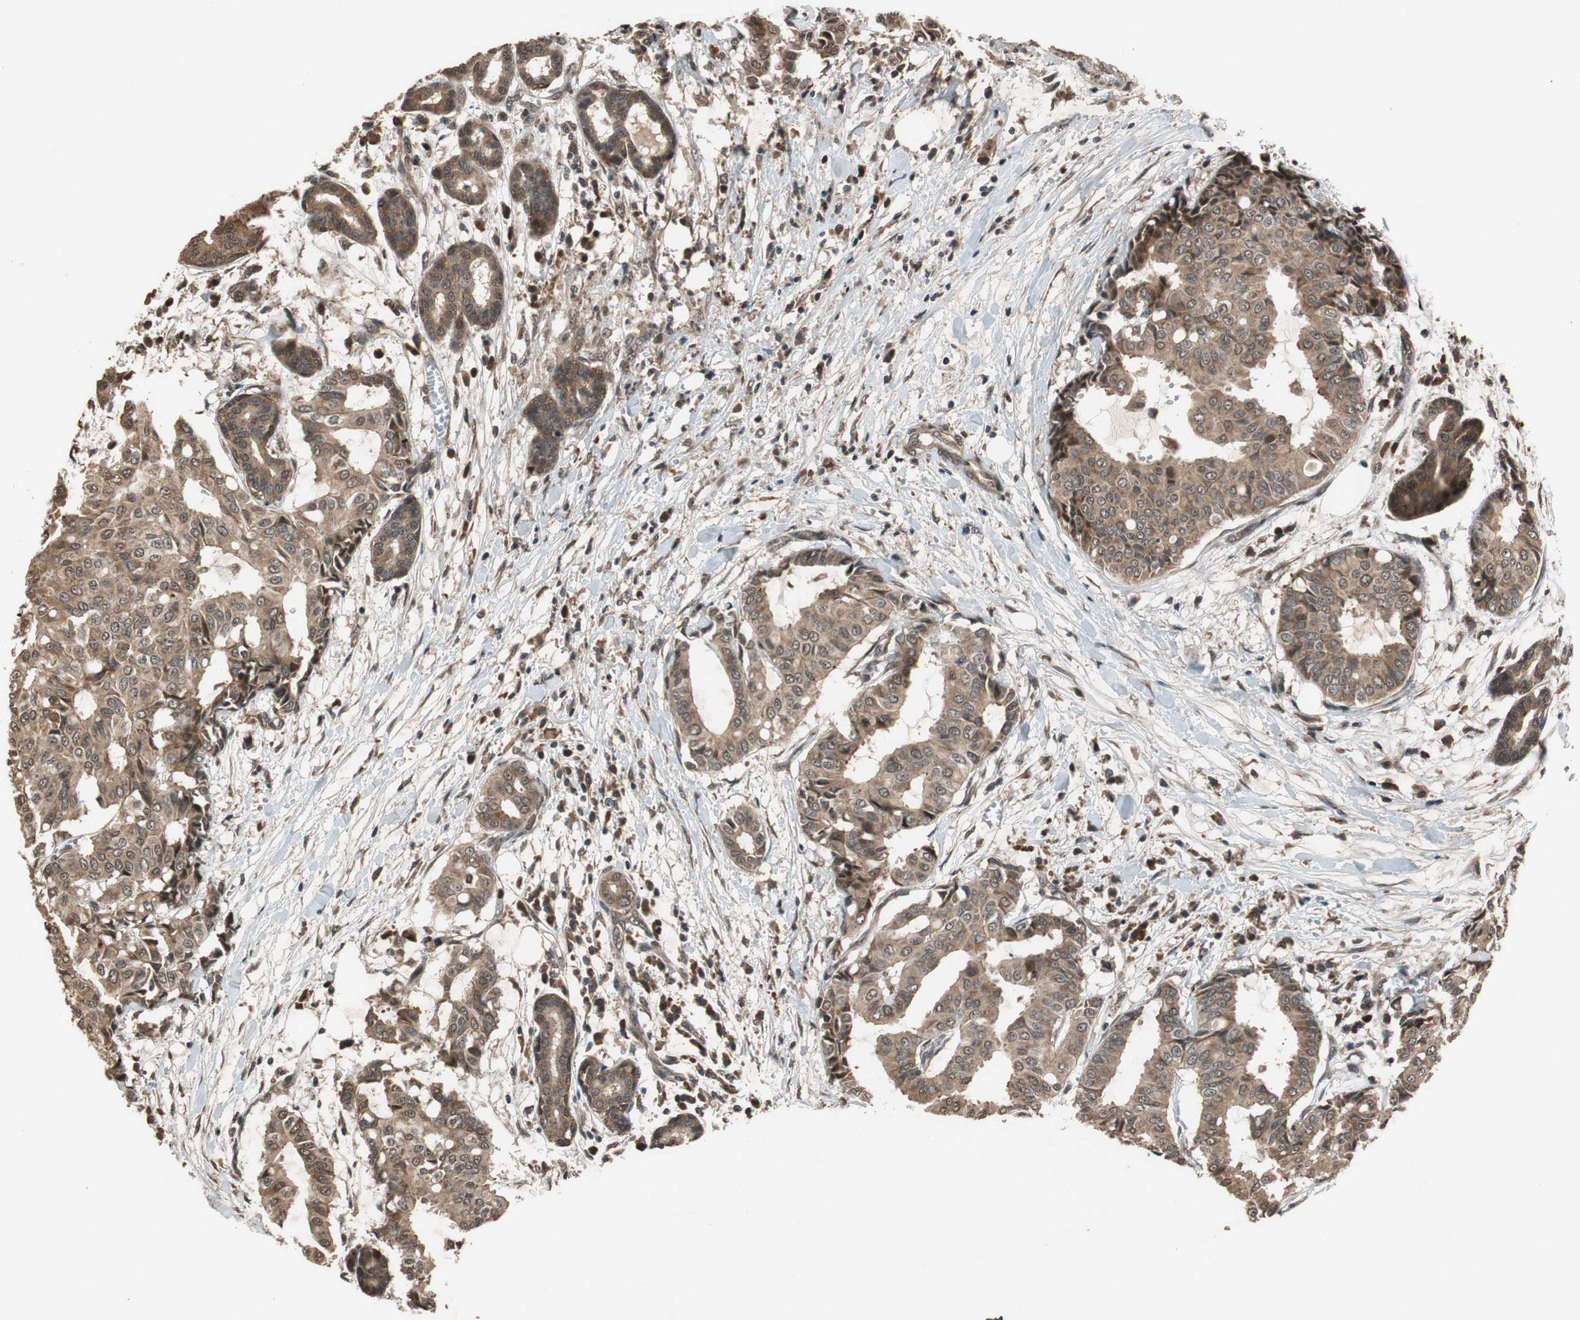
{"staining": {"intensity": "moderate", "quantity": ">75%", "location": "cytoplasmic/membranous"}, "tissue": "head and neck cancer", "cell_type": "Tumor cells", "image_type": "cancer", "snomed": [{"axis": "morphology", "description": "Adenocarcinoma, NOS"}, {"axis": "topography", "description": "Salivary gland"}, {"axis": "topography", "description": "Head-Neck"}], "caption": "This is a micrograph of immunohistochemistry (IHC) staining of head and neck cancer (adenocarcinoma), which shows moderate expression in the cytoplasmic/membranous of tumor cells.", "gene": "TMEM230", "patient": {"sex": "female", "age": 59}}